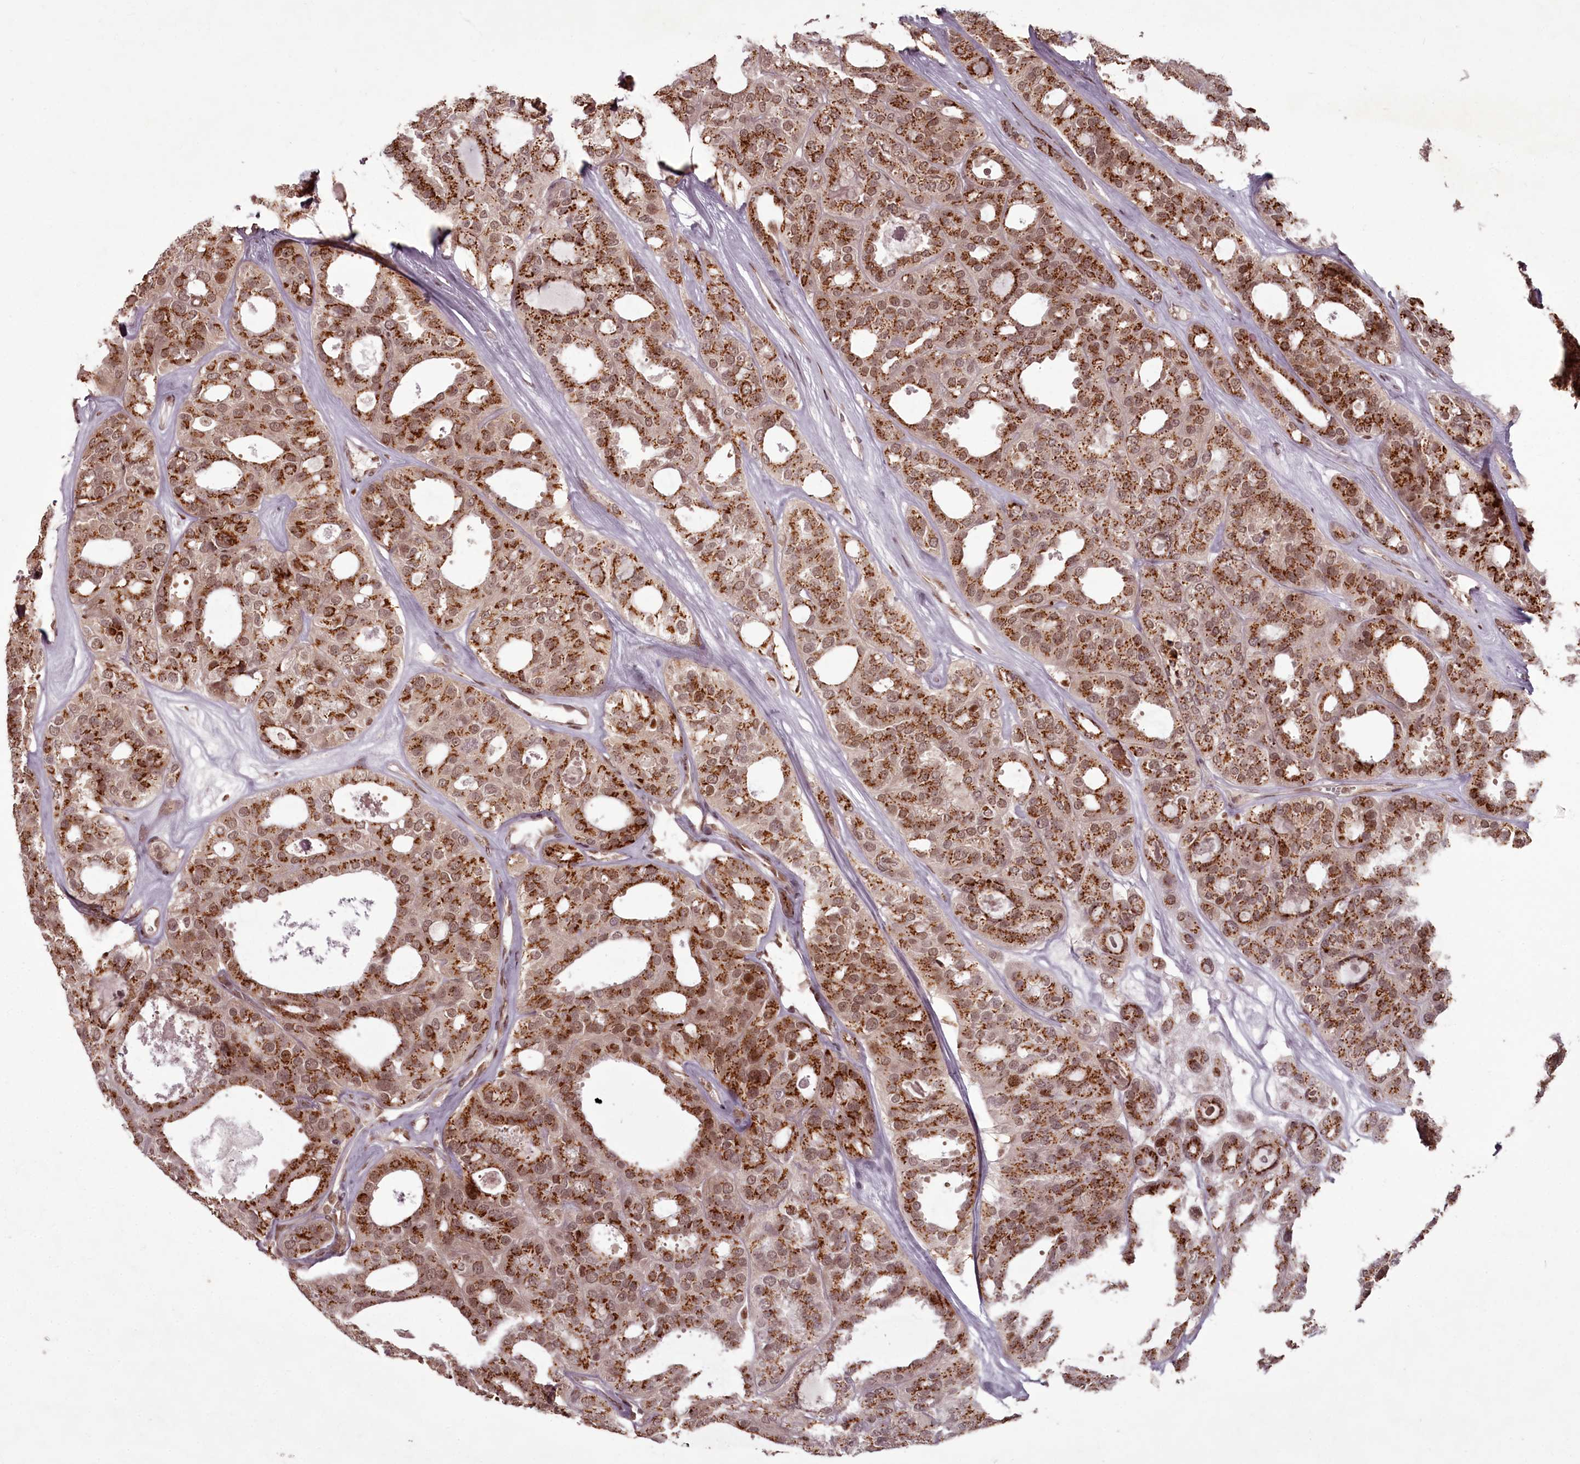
{"staining": {"intensity": "moderate", "quantity": ">75%", "location": "cytoplasmic/membranous,nuclear"}, "tissue": "thyroid cancer", "cell_type": "Tumor cells", "image_type": "cancer", "snomed": [{"axis": "morphology", "description": "Follicular adenoma carcinoma, NOS"}, {"axis": "topography", "description": "Thyroid gland"}], "caption": "A photomicrograph of thyroid follicular adenoma carcinoma stained for a protein exhibits moderate cytoplasmic/membranous and nuclear brown staining in tumor cells. The staining was performed using DAB to visualize the protein expression in brown, while the nuclei were stained in blue with hematoxylin (Magnification: 20x).", "gene": "CEP83", "patient": {"sex": "male", "age": 75}}